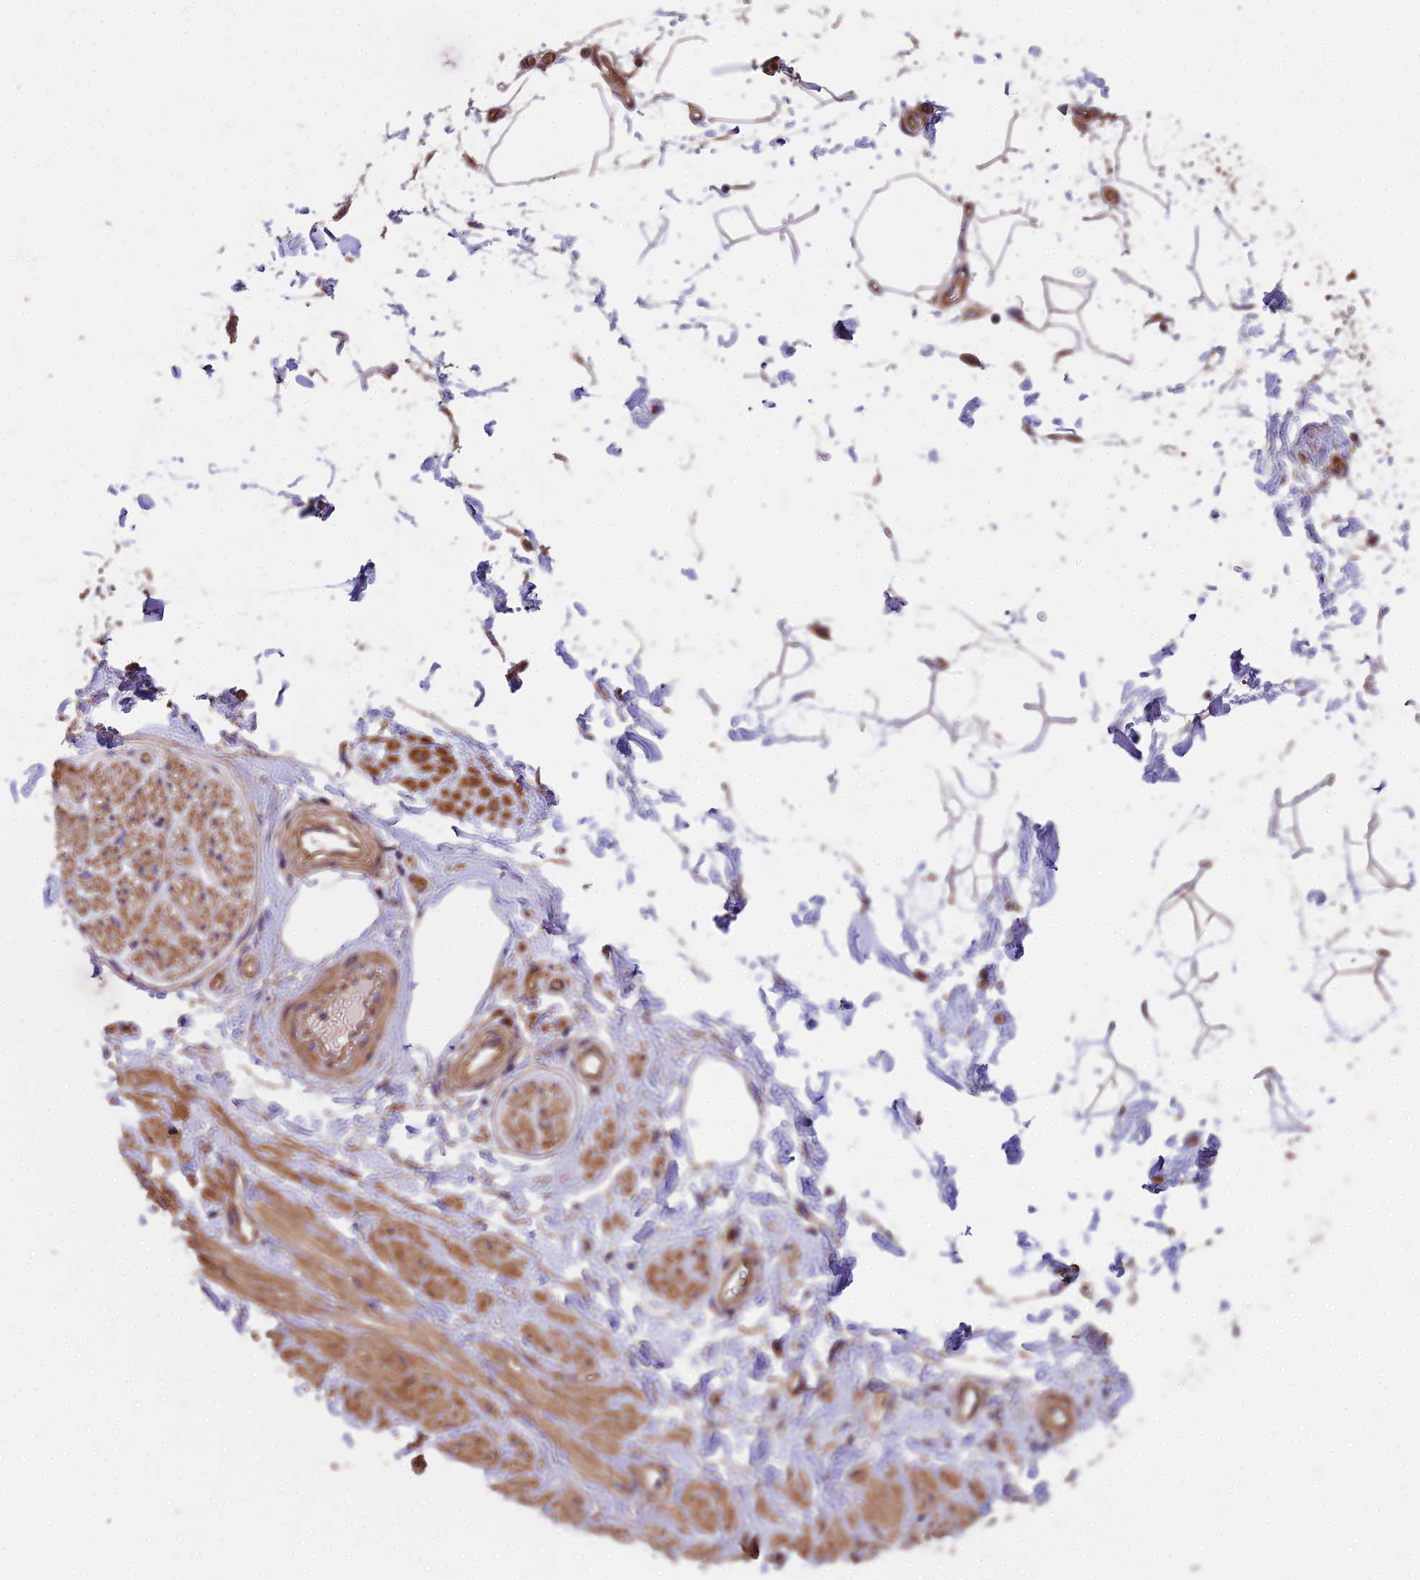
{"staining": {"intensity": "weak", "quantity": "25%-75%", "location": "cytoplasmic/membranous"}, "tissue": "adipose tissue", "cell_type": "Adipocytes", "image_type": "normal", "snomed": [{"axis": "morphology", "description": "Normal tissue, NOS"}, {"axis": "topography", "description": "Soft tissue"}, {"axis": "topography", "description": "Adipose tissue"}, {"axis": "topography", "description": "Vascular tissue"}, {"axis": "topography", "description": "Peripheral nerve tissue"}], "caption": "The immunohistochemical stain shows weak cytoplasmic/membranous positivity in adipocytes of normal adipose tissue.", "gene": "DCTN3", "patient": {"sex": "male", "age": 74}}